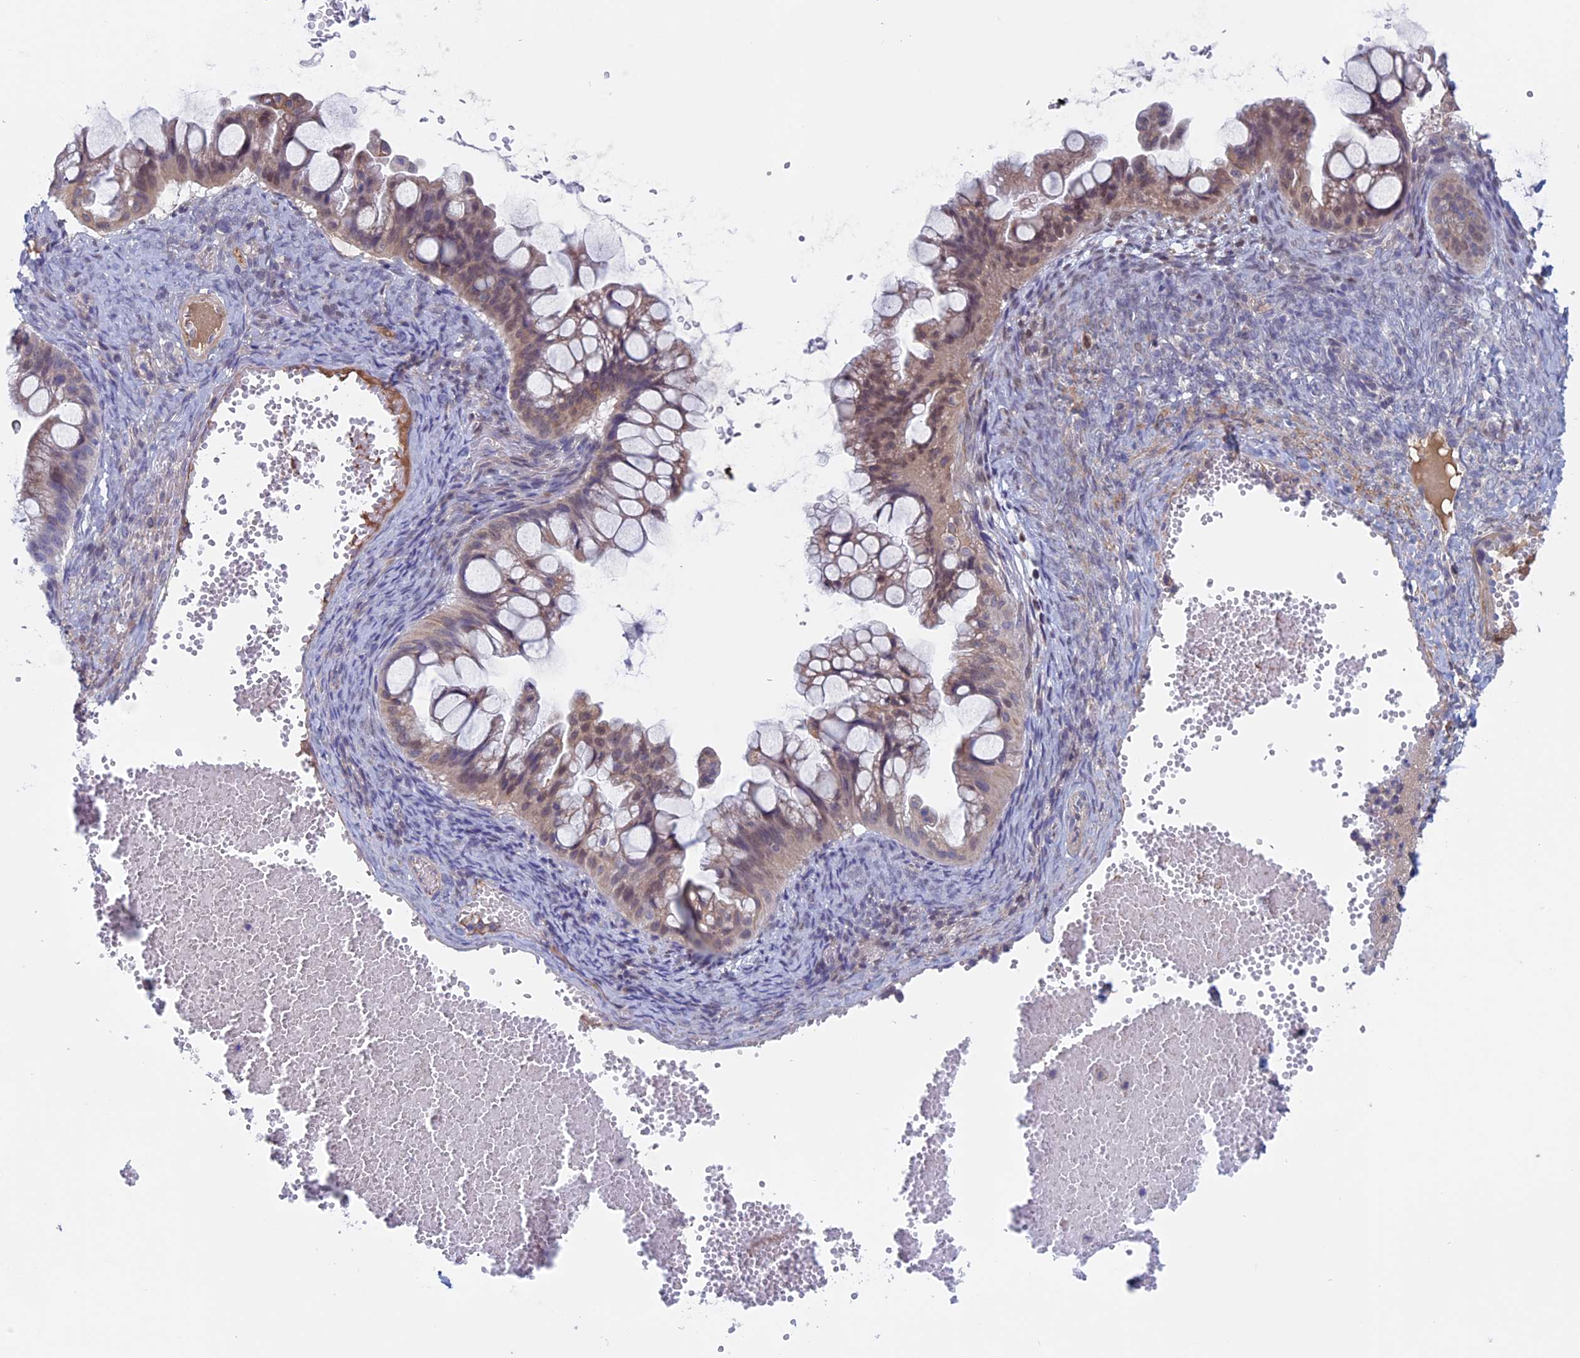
{"staining": {"intensity": "weak", "quantity": ">75%", "location": "cytoplasmic/membranous,nuclear"}, "tissue": "ovarian cancer", "cell_type": "Tumor cells", "image_type": "cancer", "snomed": [{"axis": "morphology", "description": "Cystadenocarcinoma, mucinous, NOS"}, {"axis": "topography", "description": "Ovary"}], "caption": "Immunohistochemical staining of human mucinous cystadenocarcinoma (ovarian) shows weak cytoplasmic/membranous and nuclear protein staining in approximately >75% of tumor cells.", "gene": "FADS1", "patient": {"sex": "female", "age": 73}}